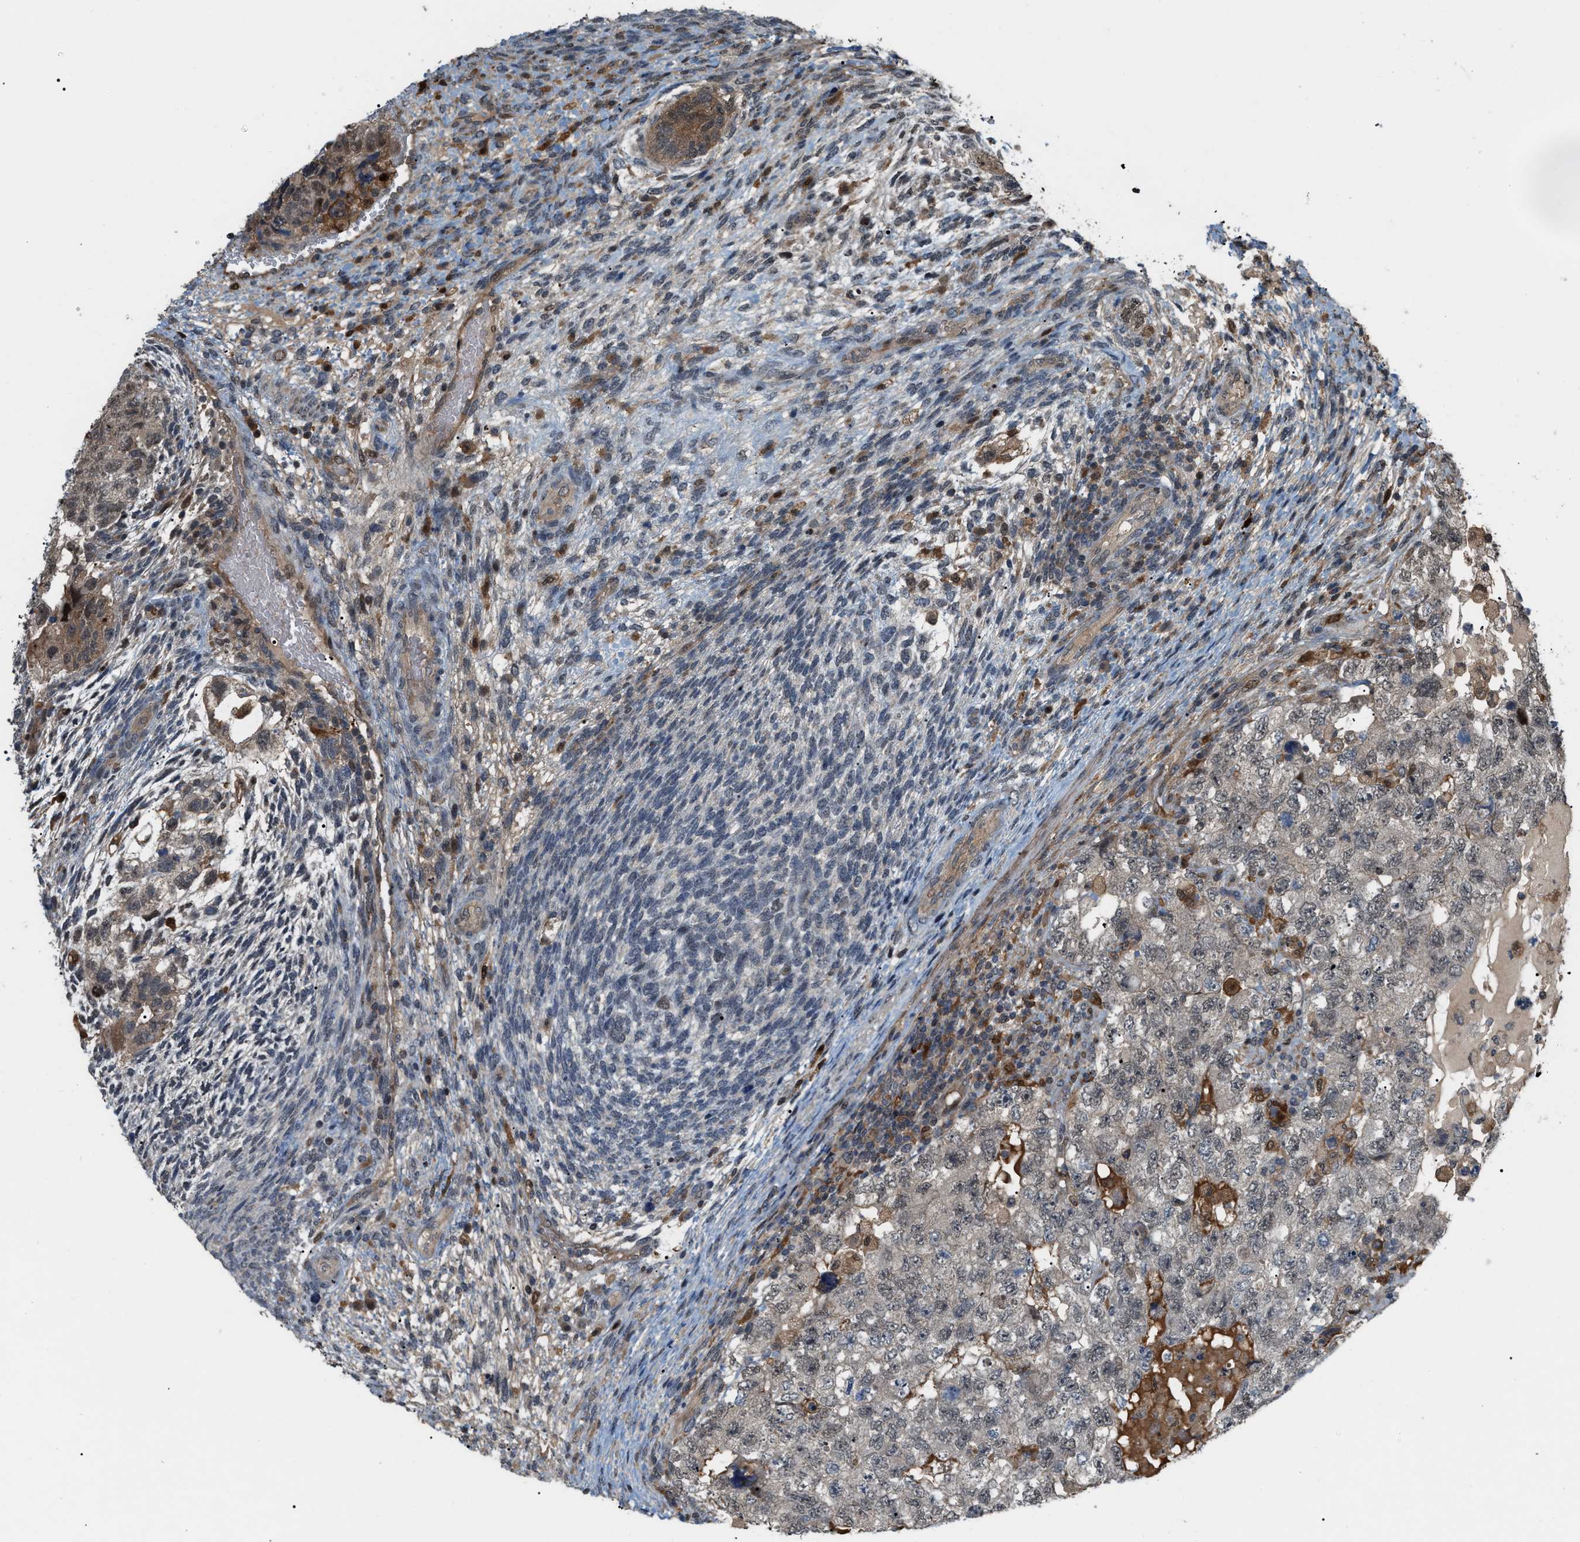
{"staining": {"intensity": "weak", "quantity": "<25%", "location": "nuclear"}, "tissue": "testis cancer", "cell_type": "Tumor cells", "image_type": "cancer", "snomed": [{"axis": "morphology", "description": "Carcinoma, Embryonal, NOS"}, {"axis": "topography", "description": "Testis"}], "caption": "Tumor cells show no significant positivity in embryonal carcinoma (testis).", "gene": "RFFL", "patient": {"sex": "male", "age": 36}}